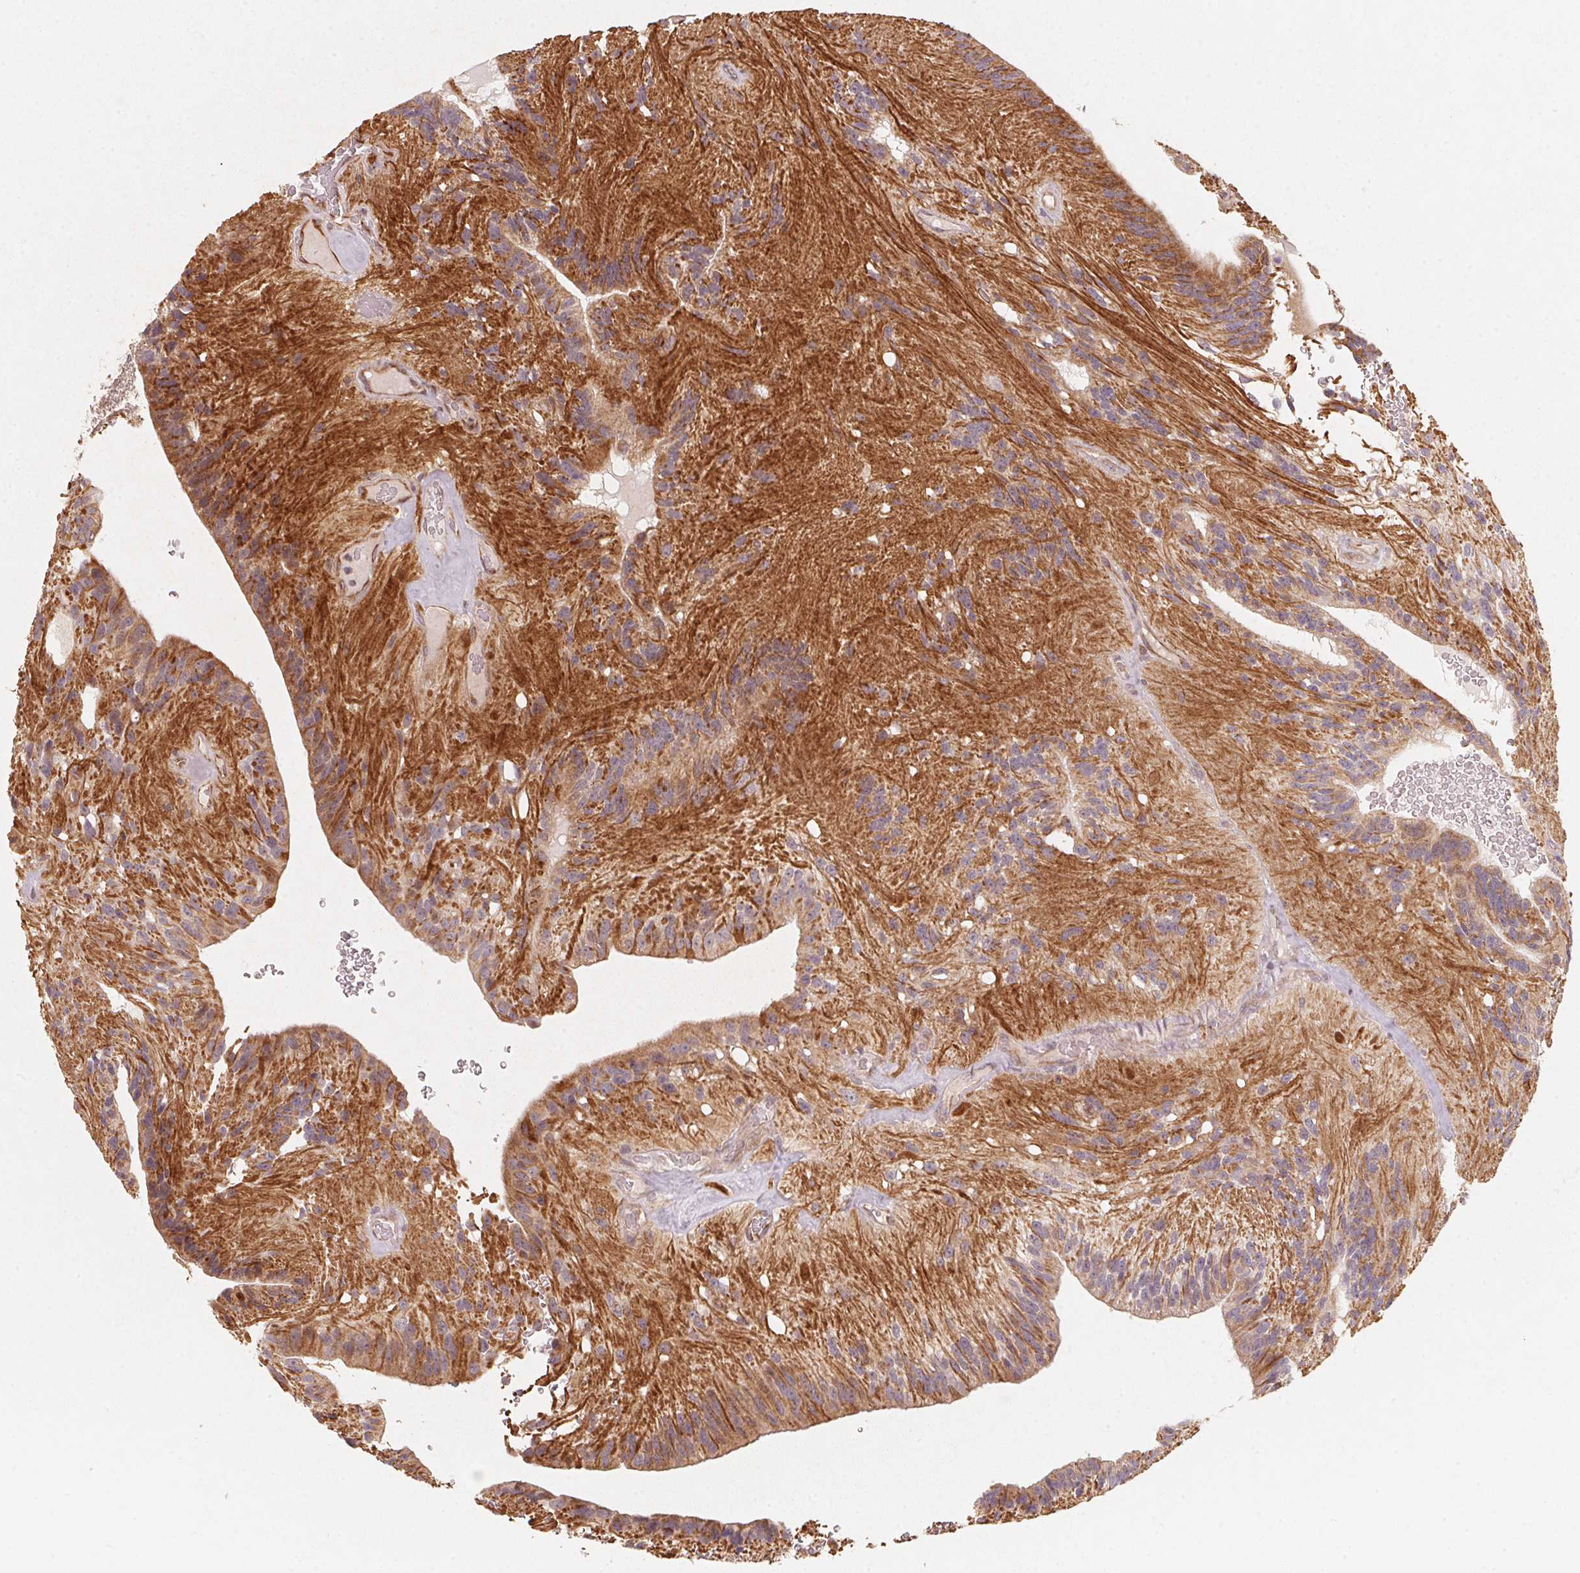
{"staining": {"intensity": "moderate", "quantity": ">75%", "location": "cytoplasmic/membranous"}, "tissue": "glioma", "cell_type": "Tumor cells", "image_type": "cancer", "snomed": [{"axis": "morphology", "description": "Glioma, malignant, Low grade"}, {"axis": "topography", "description": "Brain"}], "caption": "IHC photomicrograph of human malignant glioma (low-grade) stained for a protein (brown), which shows medium levels of moderate cytoplasmic/membranous staining in about >75% of tumor cells.", "gene": "TSPAN12", "patient": {"sex": "male", "age": 31}}